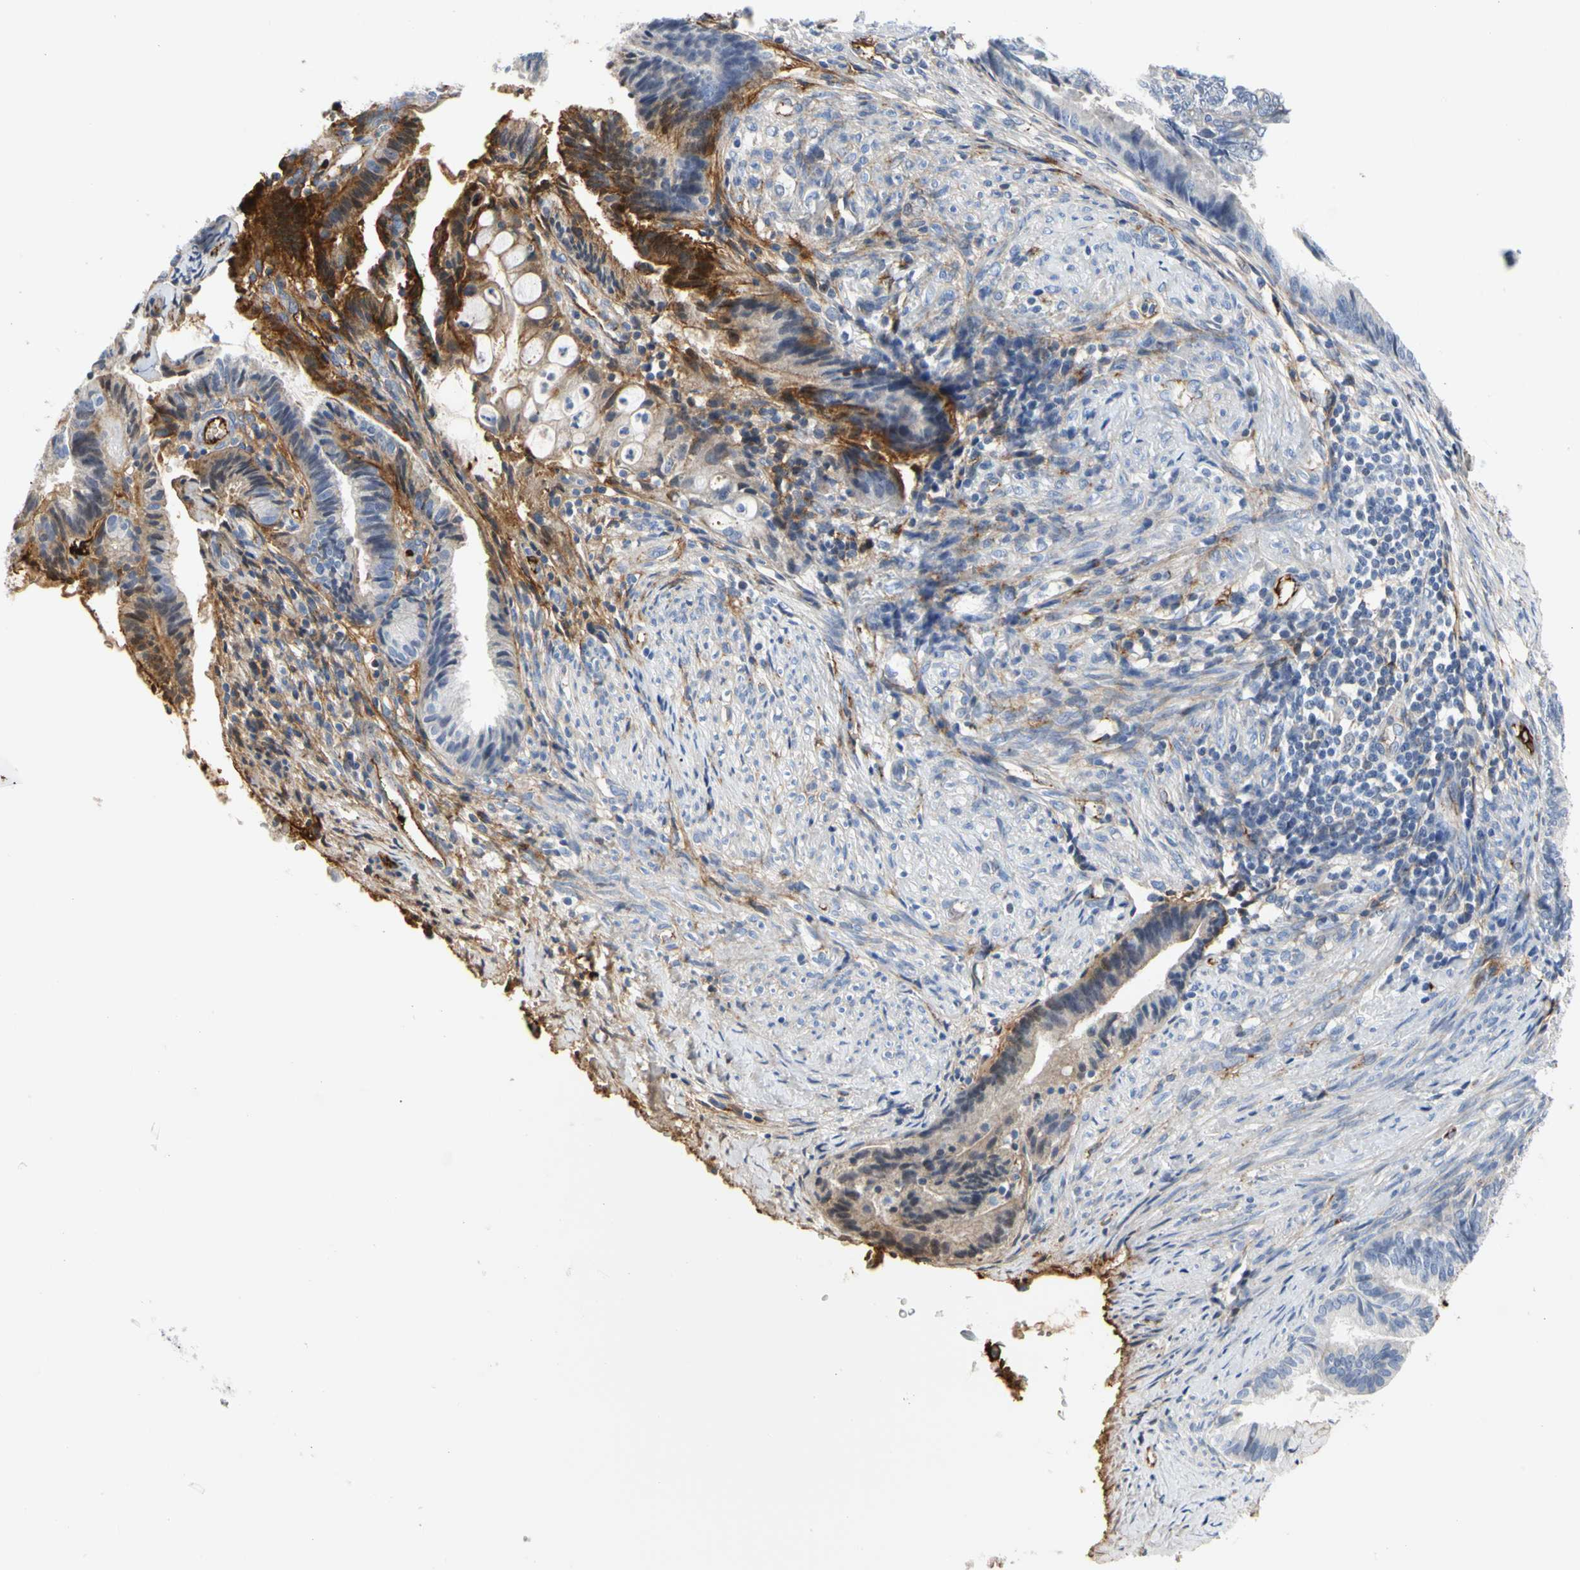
{"staining": {"intensity": "strong", "quantity": "<25%", "location": "cytoplasmic/membranous"}, "tissue": "endometrial cancer", "cell_type": "Tumor cells", "image_type": "cancer", "snomed": [{"axis": "morphology", "description": "Adenocarcinoma, NOS"}, {"axis": "topography", "description": "Endometrium"}], "caption": "The immunohistochemical stain labels strong cytoplasmic/membranous positivity in tumor cells of endometrial cancer (adenocarcinoma) tissue.", "gene": "FGB", "patient": {"sex": "female", "age": 86}}